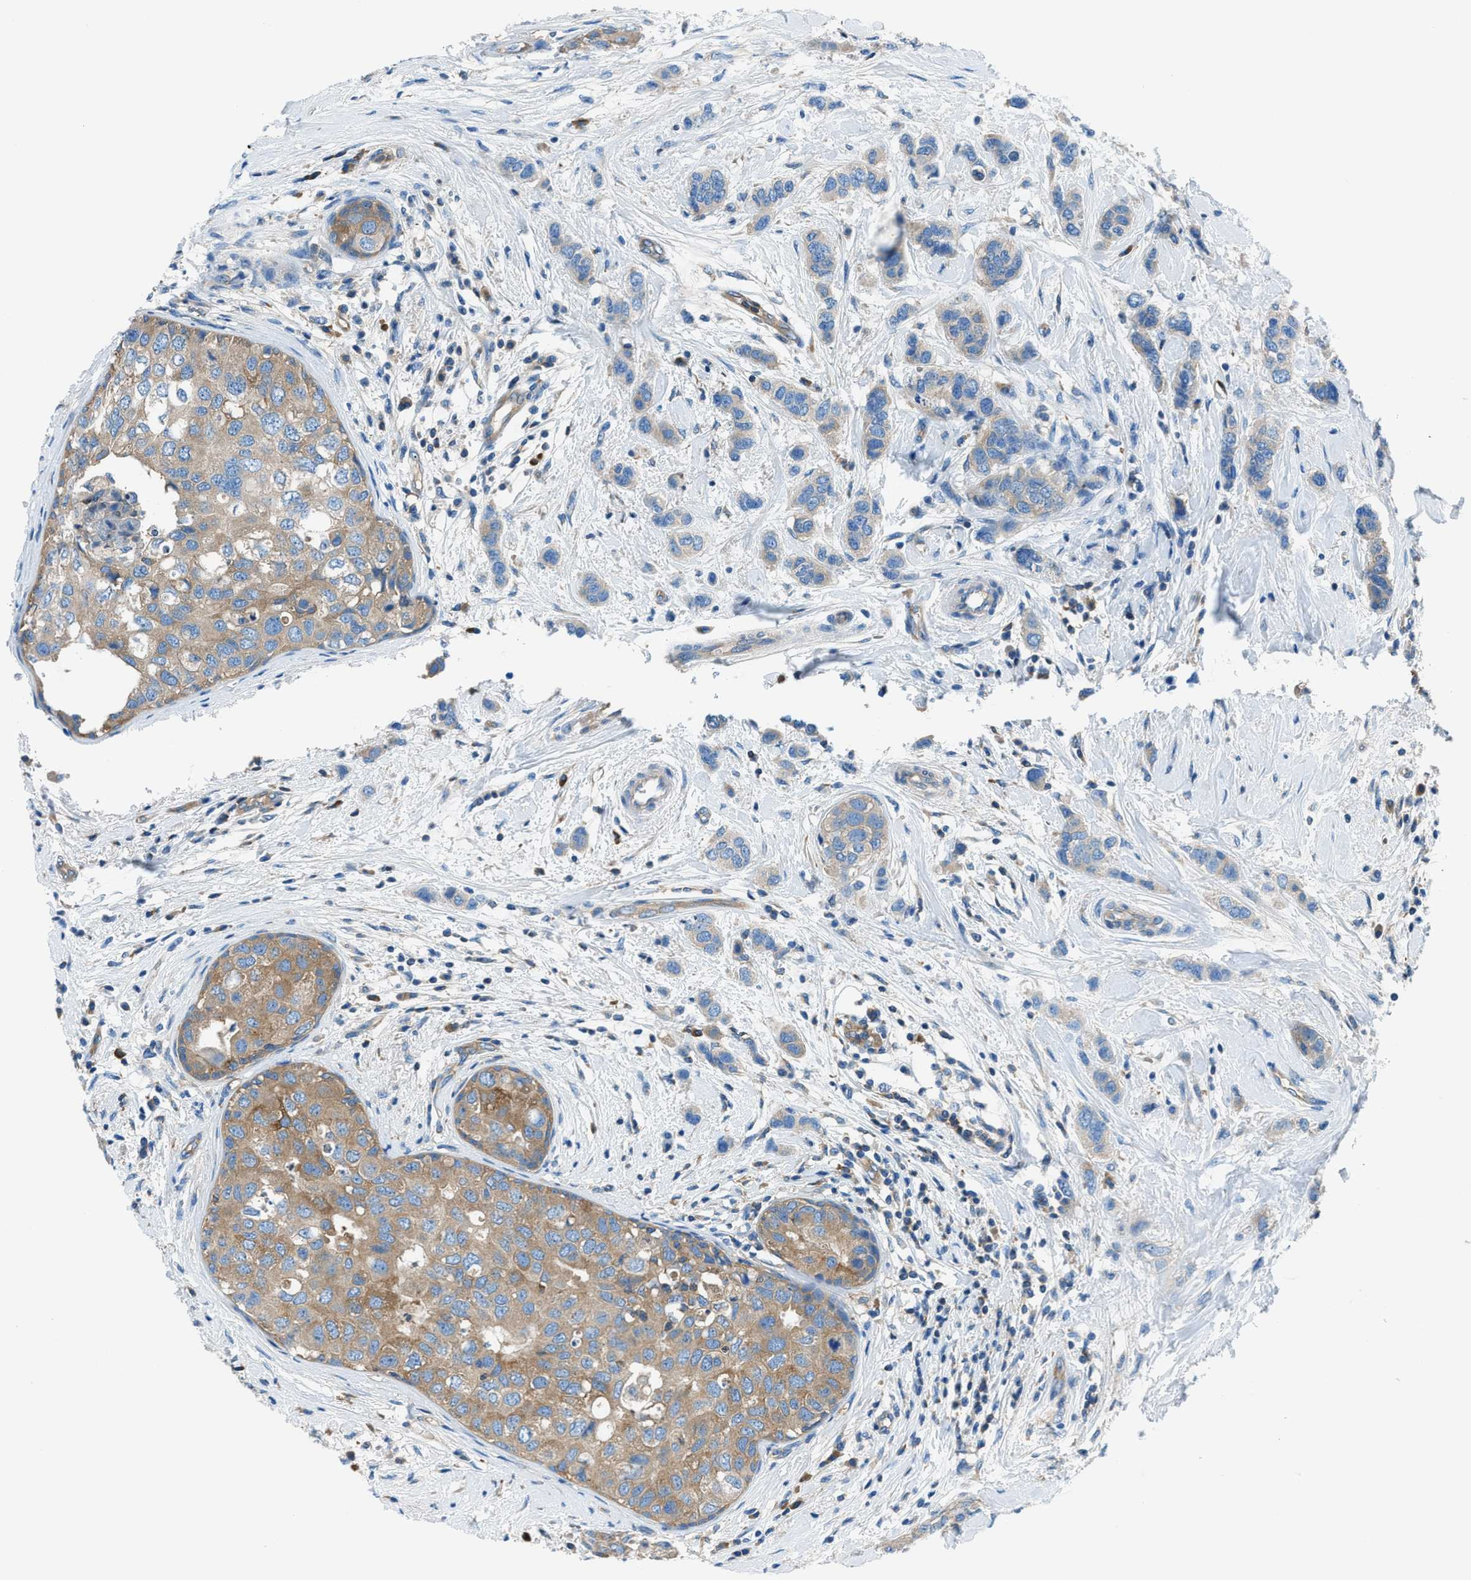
{"staining": {"intensity": "moderate", "quantity": "25%-75%", "location": "cytoplasmic/membranous"}, "tissue": "breast cancer", "cell_type": "Tumor cells", "image_type": "cancer", "snomed": [{"axis": "morphology", "description": "Duct carcinoma"}, {"axis": "topography", "description": "Breast"}], "caption": "Infiltrating ductal carcinoma (breast) stained with a protein marker demonstrates moderate staining in tumor cells.", "gene": "SARS1", "patient": {"sex": "female", "age": 50}}